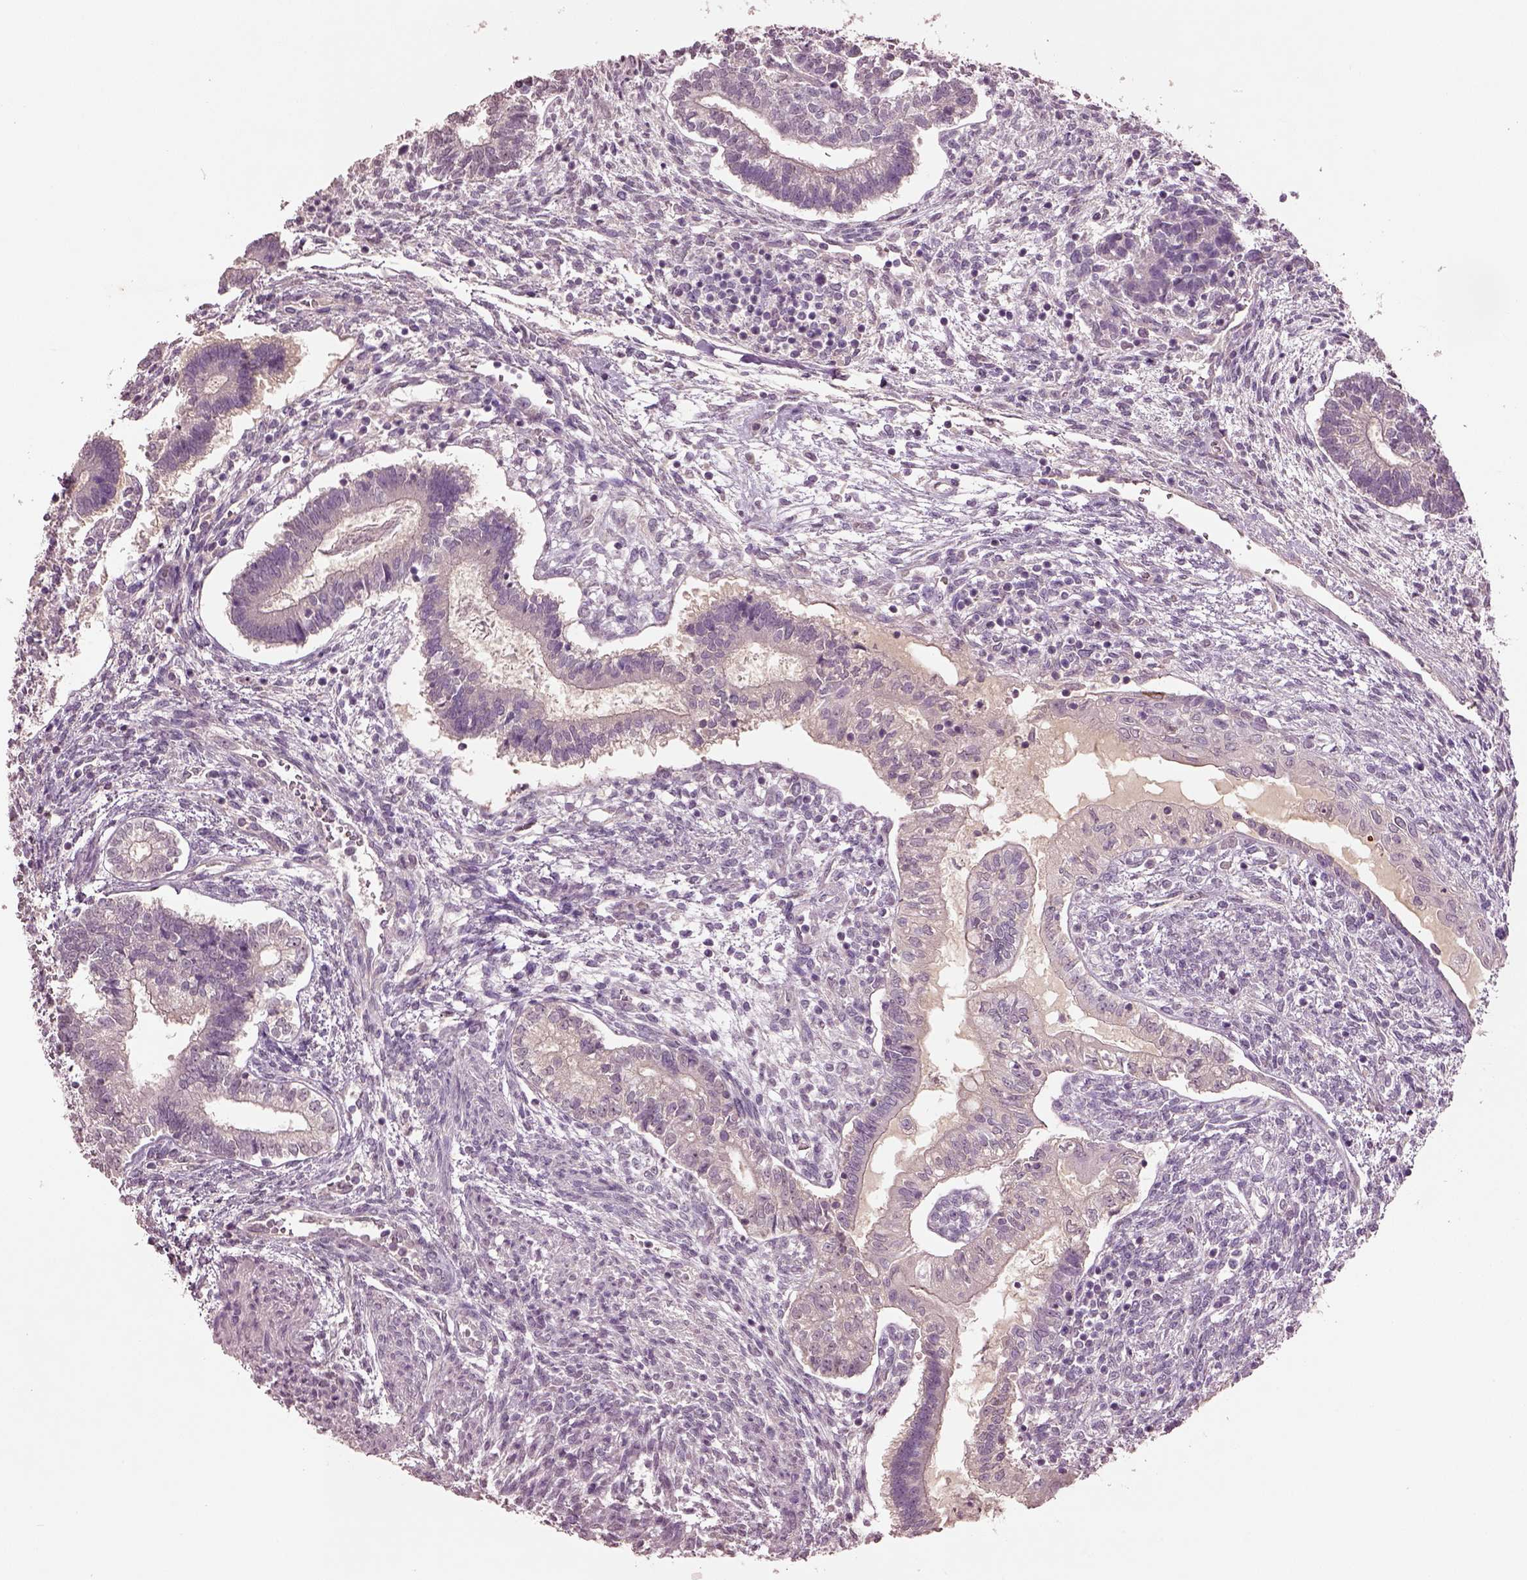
{"staining": {"intensity": "negative", "quantity": "none", "location": "none"}, "tissue": "testis cancer", "cell_type": "Tumor cells", "image_type": "cancer", "snomed": [{"axis": "morphology", "description": "Carcinoma, Embryonal, NOS"}, {"axis": "topography", "description": "Testis"}], "caption": "Human testis cancer (embryonal carcinoma) stained for a protein using immunohistochemistry (IHC) displays no expression in tumor cells.", "gene": "KCNIP3", "patient": {"sex": "male", "age": 37}}